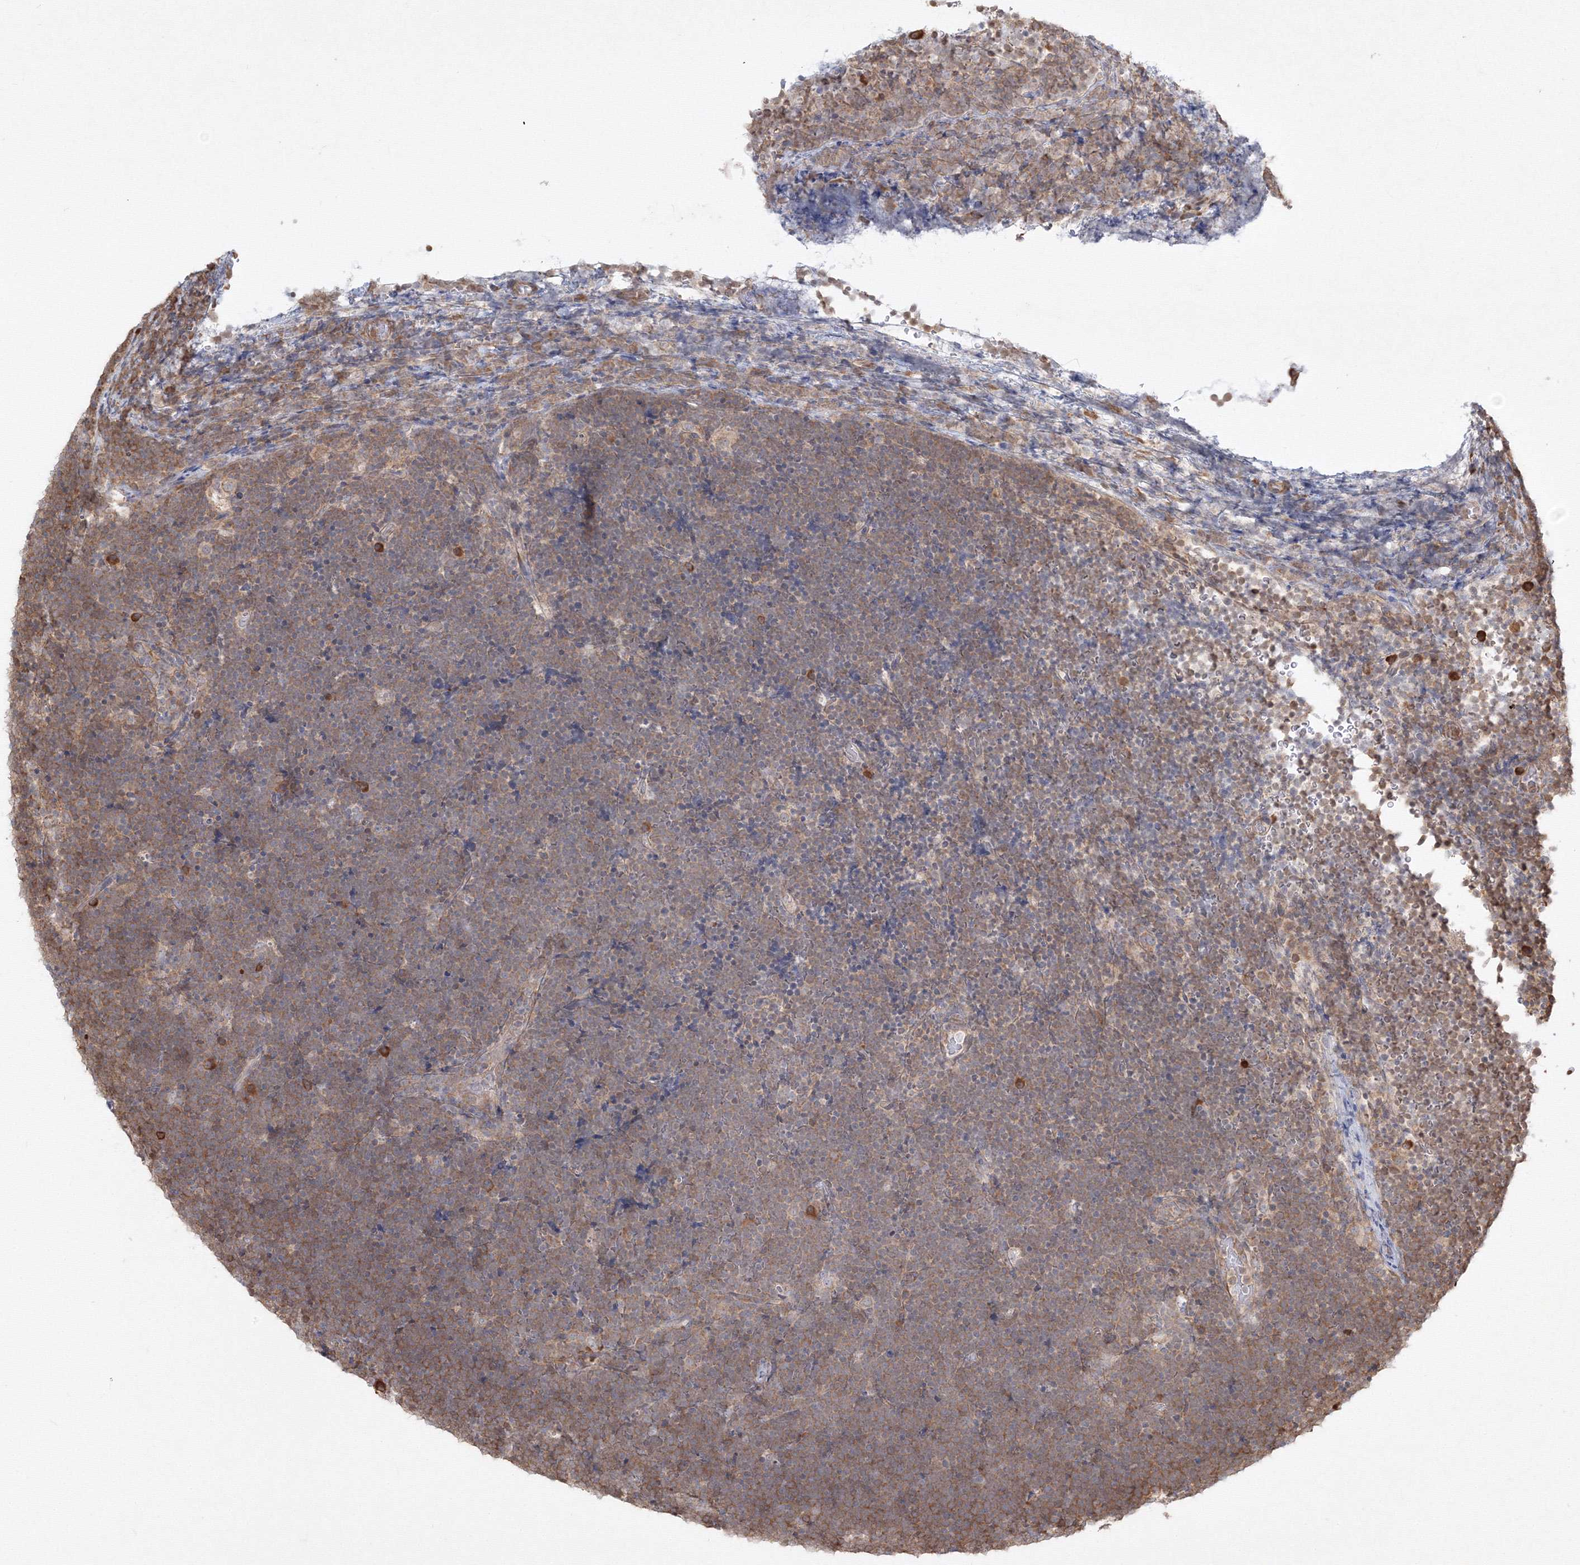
{"staining": {"intensity": "moderate", "quantity": ">75%", "location": "cytoplasmic/membranous"}, "tissue": "lymphoma", "cell_type": "Tumor cells", "image_type": "cancer", "snomed": [{"axis": "morphology", "description": "Malignant lymphoma, non-Hodgkin's type, High grade"}, {"axis": "topography", "description": "Lymph node"}], "caption": "Human lymphoma stained with a brown dye reveals moderate cytoplasmic/membranous positive staining in approximately >75% of tumor cells.", "gene": "FBXL8", "patient": {"sex": "male", "age": 13}}